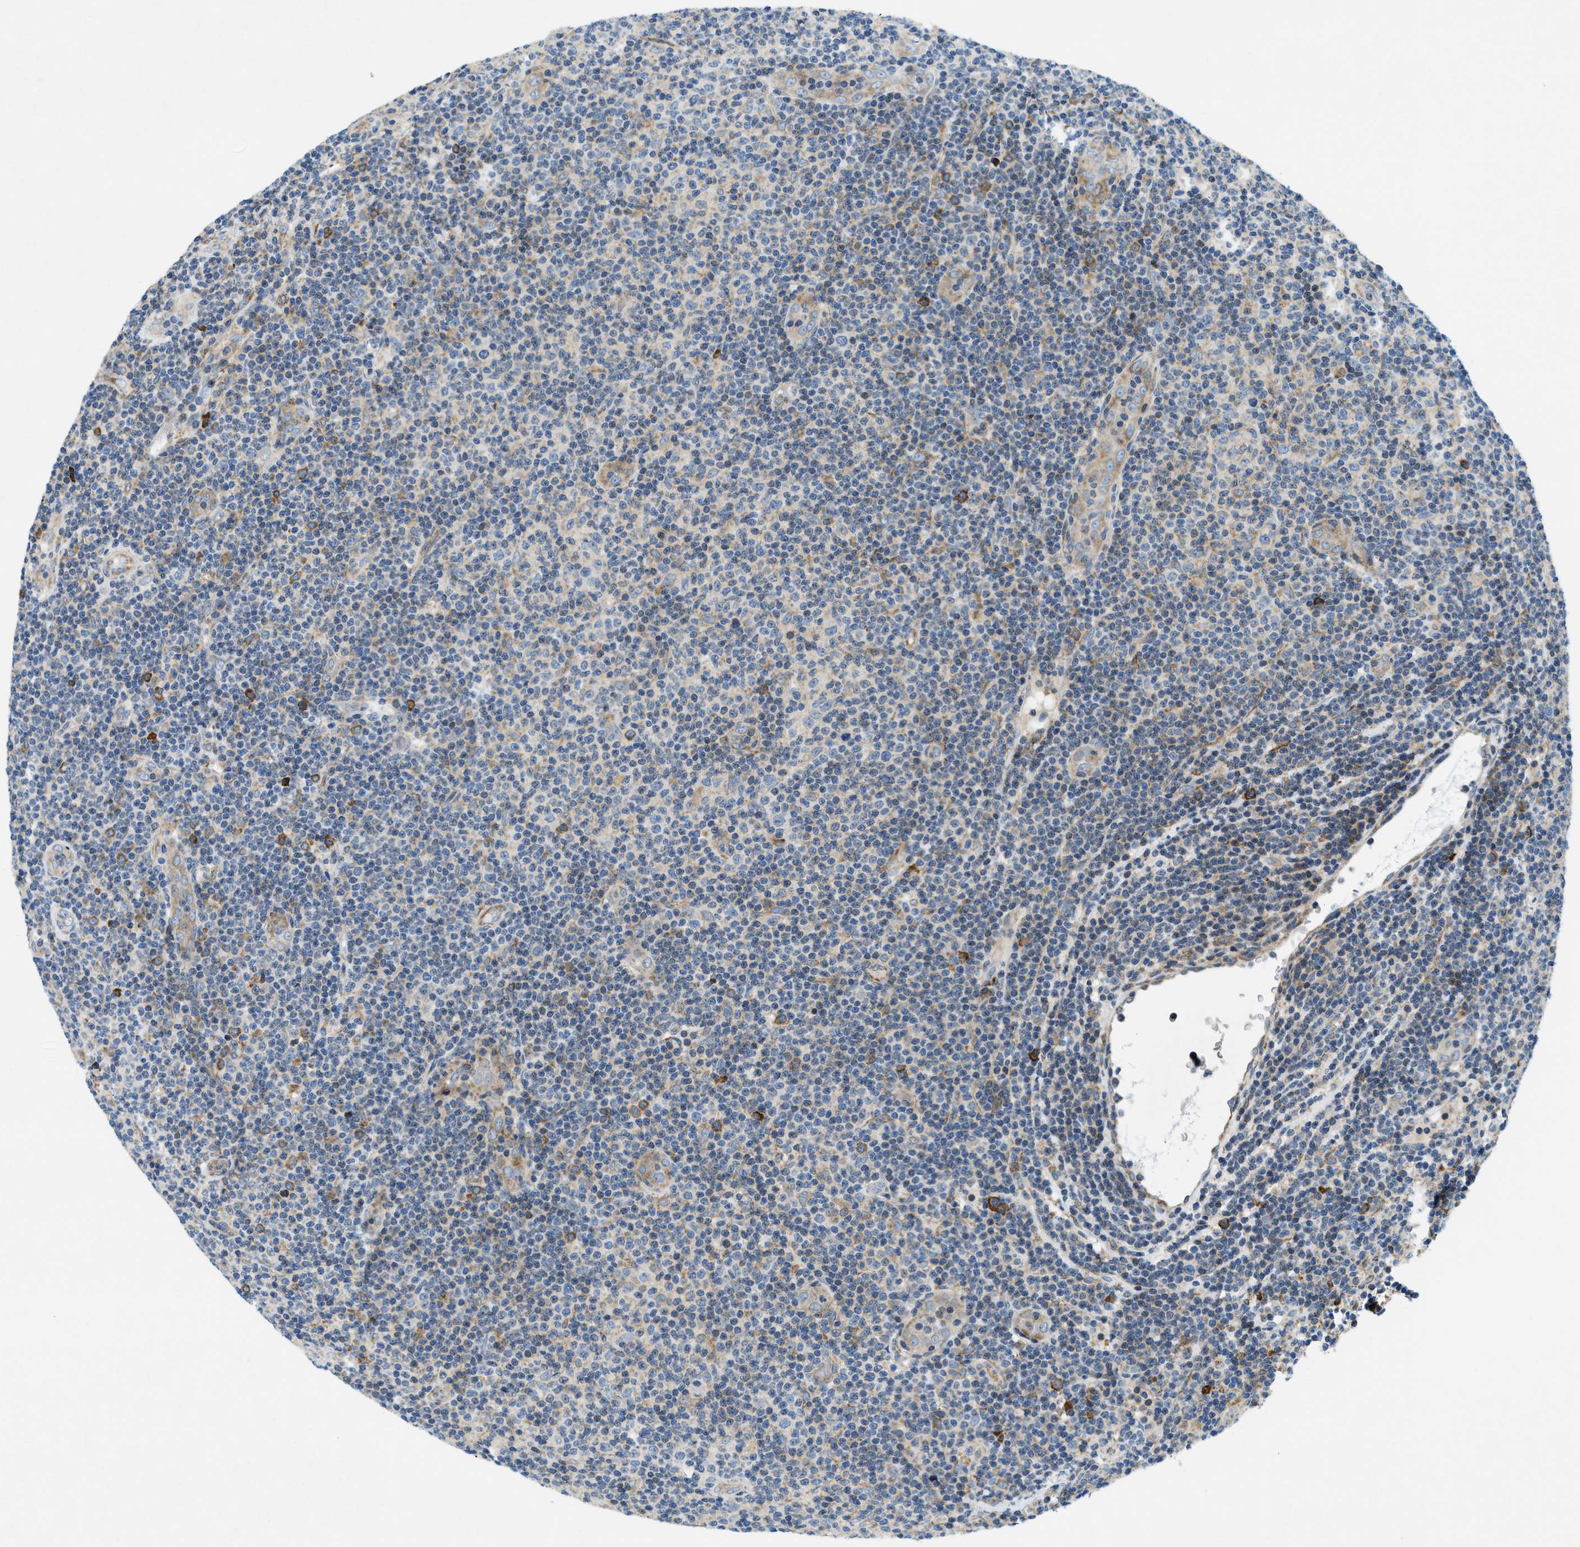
{"staining": {"intensity": "moderate", "quantity": "<25%", "location": "cytoplasmic/membranous"}, "tissue": "lymphoma", "cell_type": "Tumor cells", "image_type": "cancer", "snomed": [{"axis": "morphology", "description": "Malignant lymphoma, non-Hodgkin's type, Low grade"}, {"axis": "topography", "description": "Lymph node"}], "caption": "The image exhibits a brown stain indicating the presence of a protein in the cytoplasmic/membranous of tumor cells in lymphoma.", "gene": "CSPG4", "patient": {"sex": "male", "age": 83}}